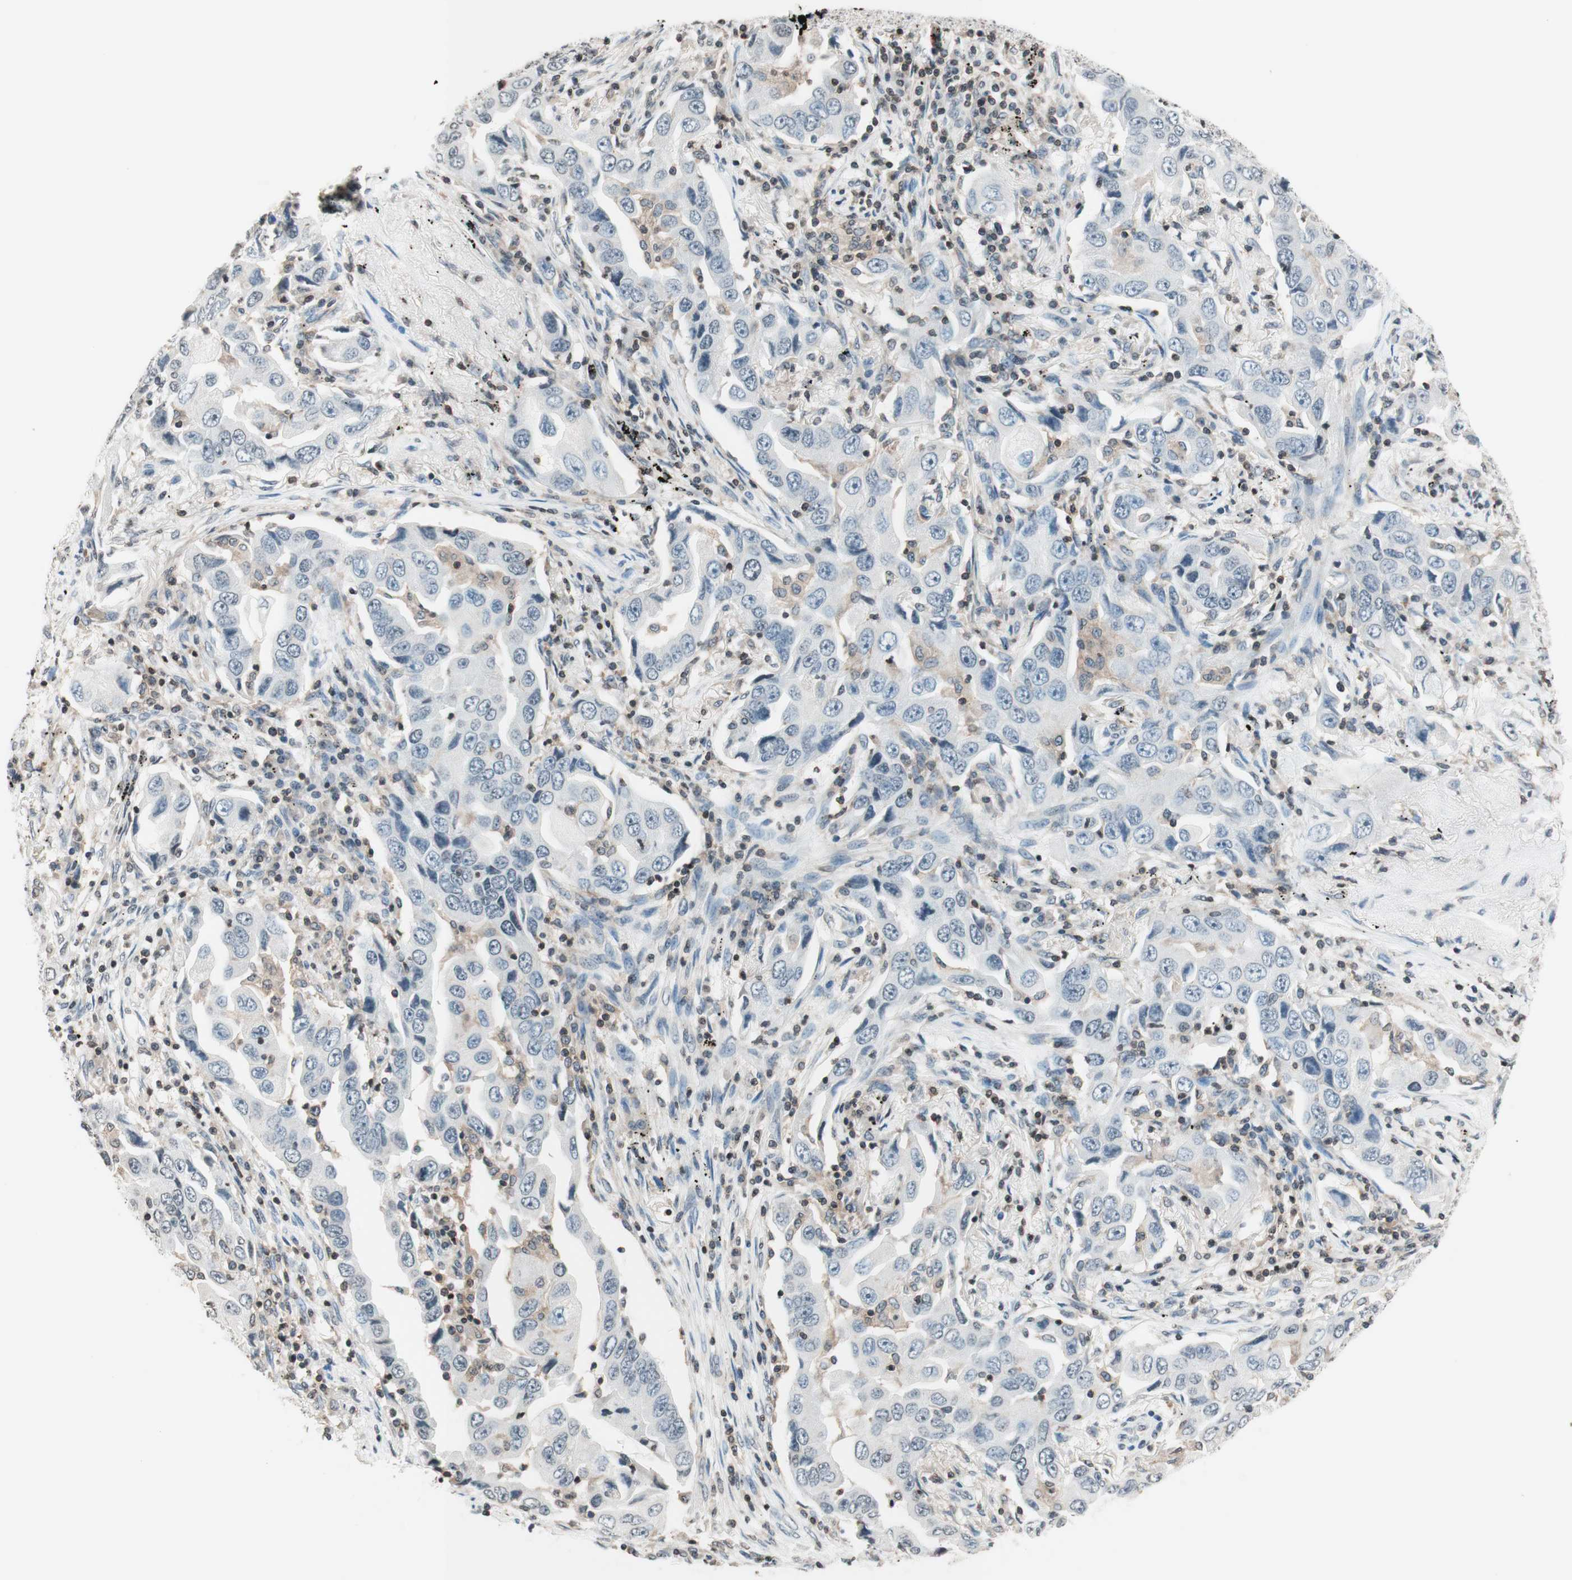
{"staining": {"intensity": "negative", "quantity": "none", "location": "none"}, "tissue": "lung cancer", "cell_type": "Tumor cells", "image_type": "cancer", "snomed": [{"axis": "morphology", "description": "Adenocarcinoma, NOS"}, {"axis": "topography", "description": "Lung"}], "caption": "The micrograph displays no significant staining in tumor cells of lung cancer (adenocarcinoma).", "gene": "WIPF1", "patient": {"sex": "female", "age": 65}}